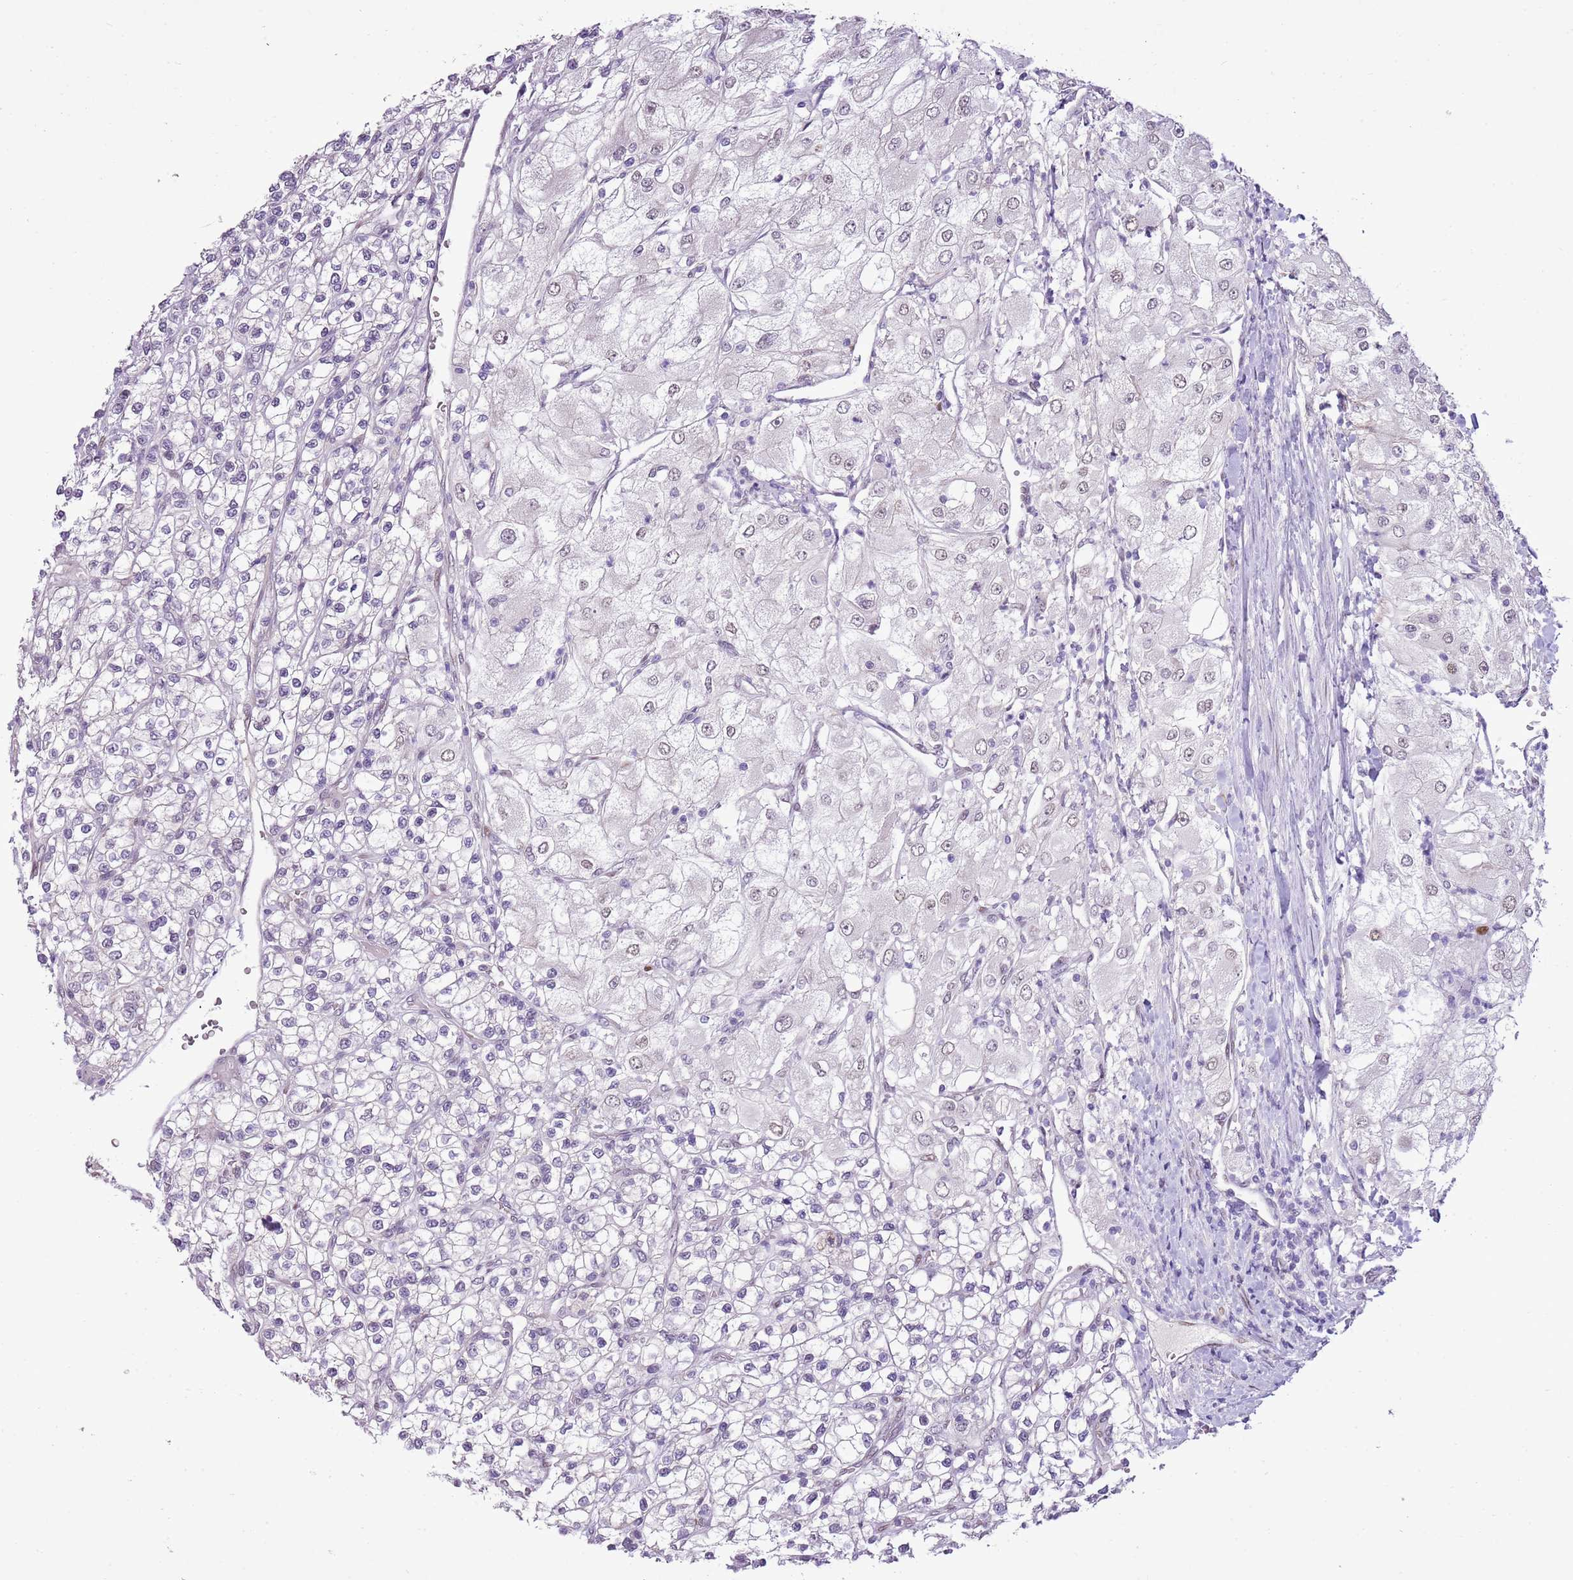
{"staining": {"intensity": "negative", "quantity": "none", "location": "none"}, "tissue": "renal cancer", "cell_type": "Tumor cells", "image_type": "cancer", "snomed": [{"axis": "morphology", "description": "Adenocarcinoma, NOS"}, {"axis": "topography", "description": "Kidney"}], "caption": "Protein analysis of renal cancer displays no significant positivity in tumor cells.", "gene": "NACC2", "patient": {"sex": "male", "age": 80}}